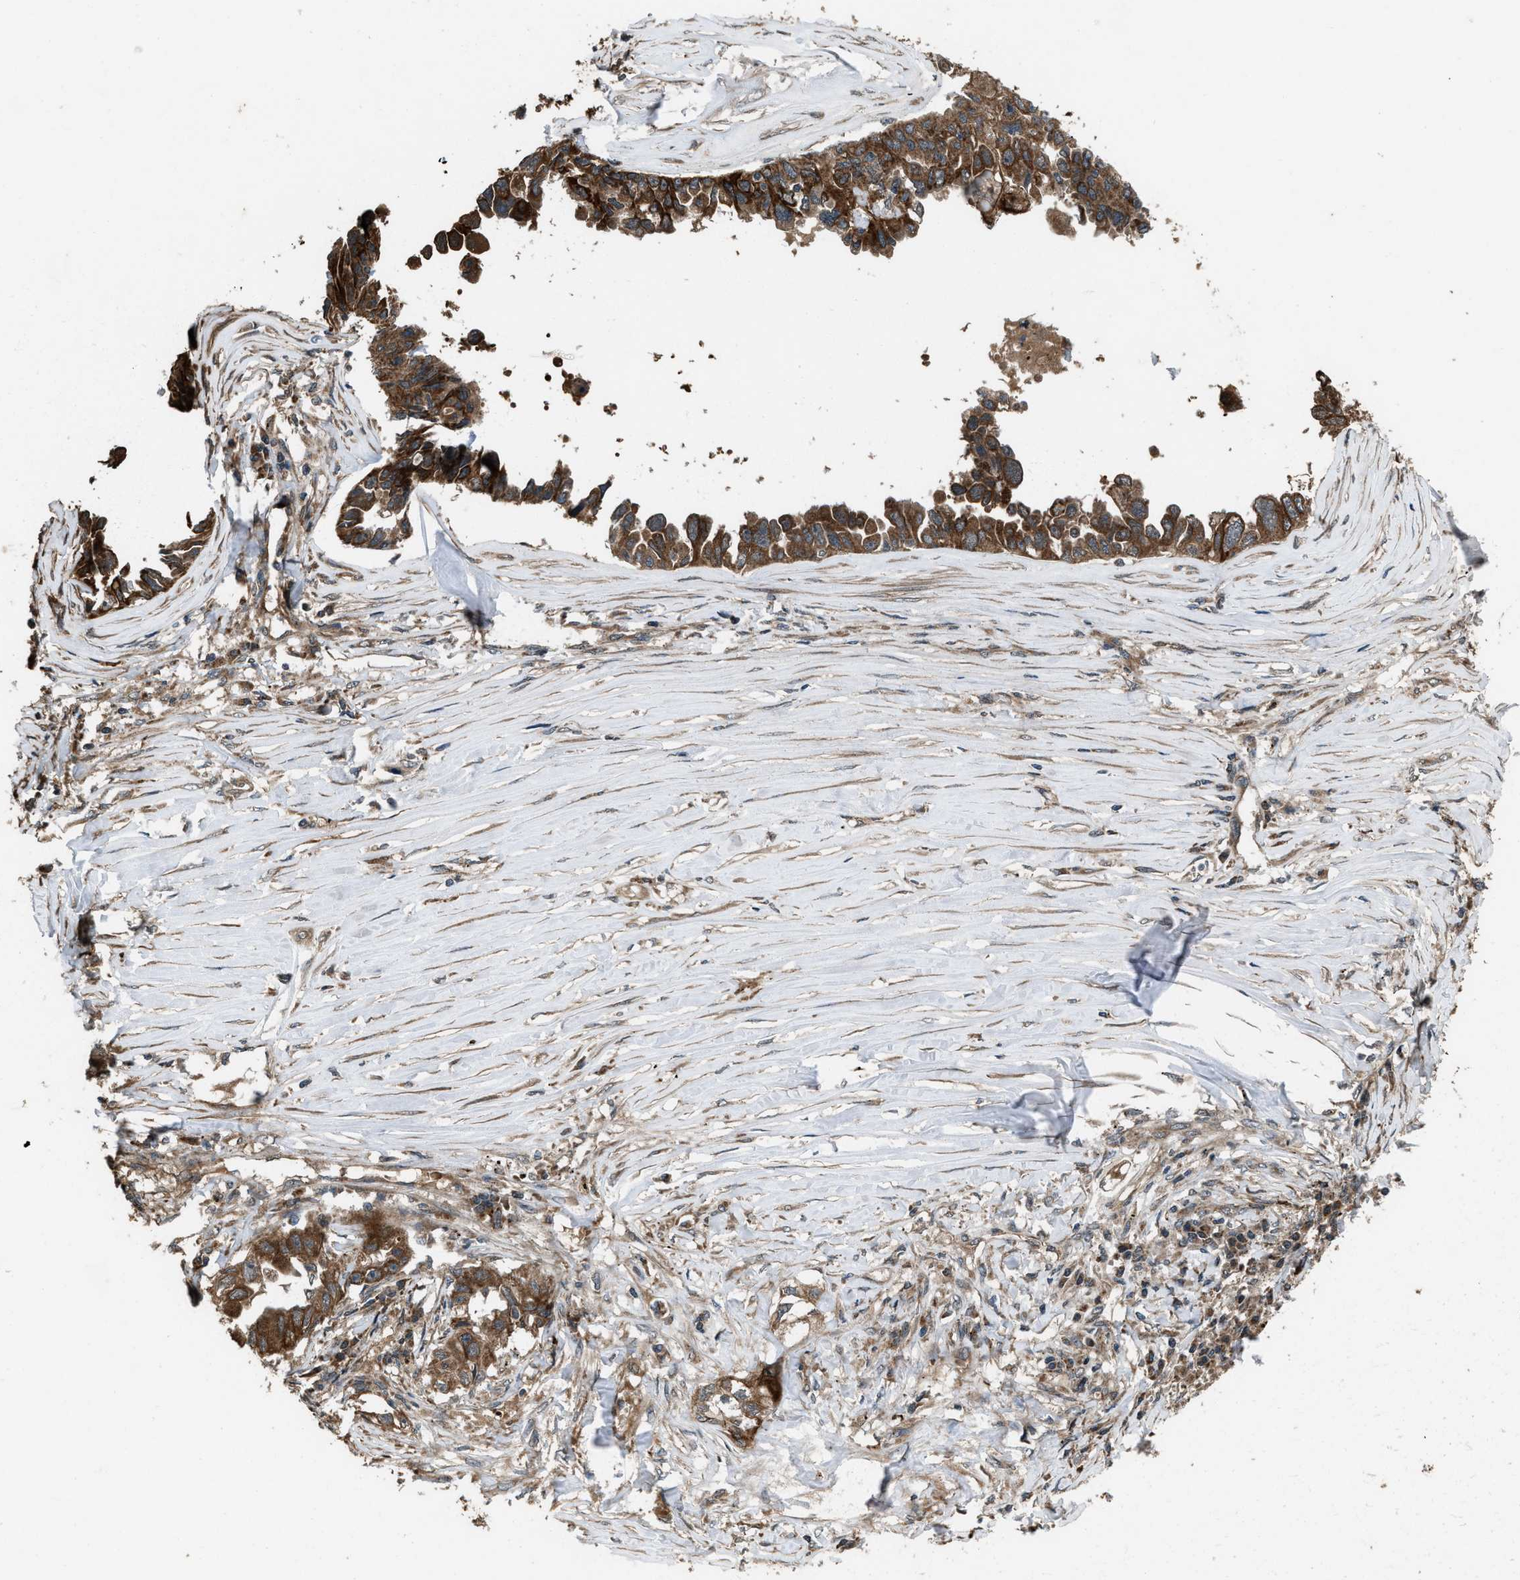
{"staining": {"intensity": "moderate", "quantity": ">75%", "location": "cytoplasmic/membranous"}, "tissue": "lung cancer", "cell_type": "Tumor cells", "image_type": "cancer", "snomed": [{"axis": "morphology", "description": "Adenocarcinoma, NOS"}, {"axis": "topography", "description": "Lung"}], "caption": "A medium amount of moderate cytoplasmic/membranous positivity is seen in approximately >75% of tumor cells in lung adenocarcinoma tissue.", "gene": "IRAK4", "patient": {"sex": "female", "age": 51}}